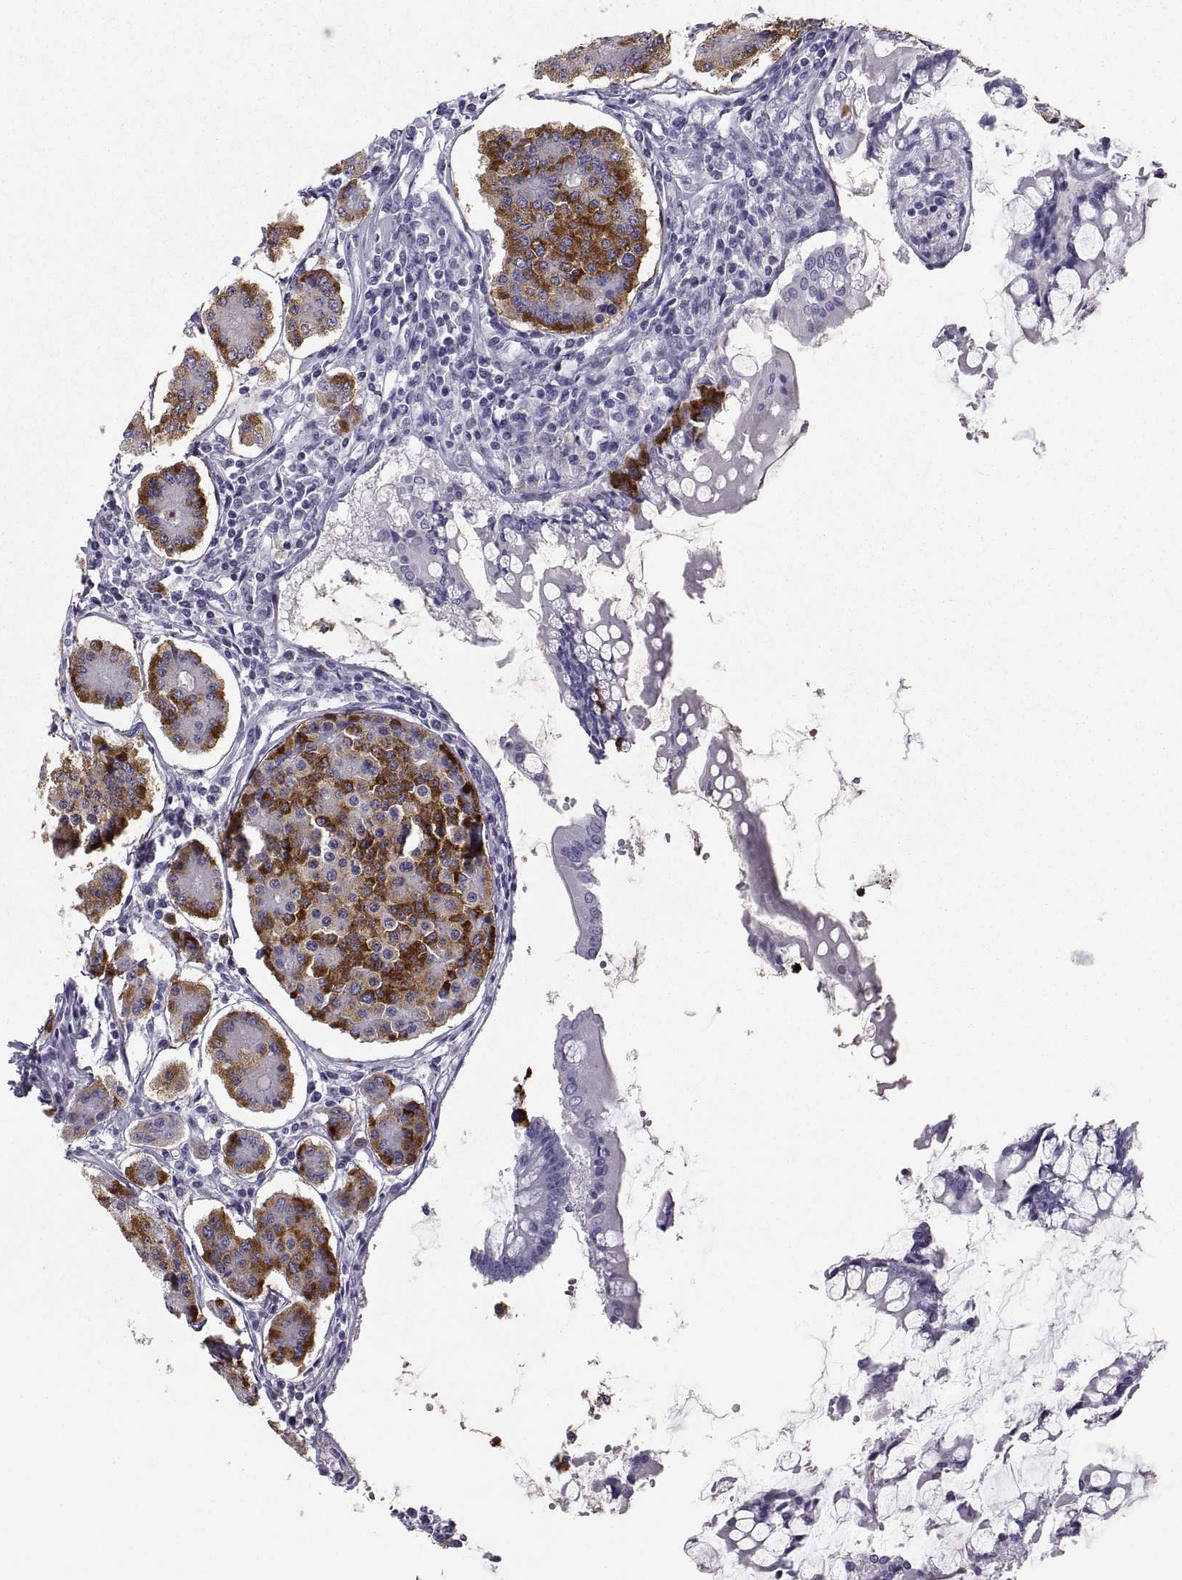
{"staining": {"intensity": "strong", "quantity": ">75%", "location": "cytoplasmic/membranous"}, "tissue": "carcinoid", "cell_type": "Tumor cells", "image_type": "cancer", "snomed": [{"axis": "morphology", "description": "Carcinoid, malignant, NOS"}, {"axis": "topography", "description": "Small intestine"}], "caption": "Carcinoid stained with immunohistochemistry (IHC) reveals strong cytoplasmic/membranous positivity in about >75% of tumor cells. The protein is shown in brown color, while the nuclei are stained blue.", "gene": "PCSK1N", "patient": {"sex": "female", "age": 65}}